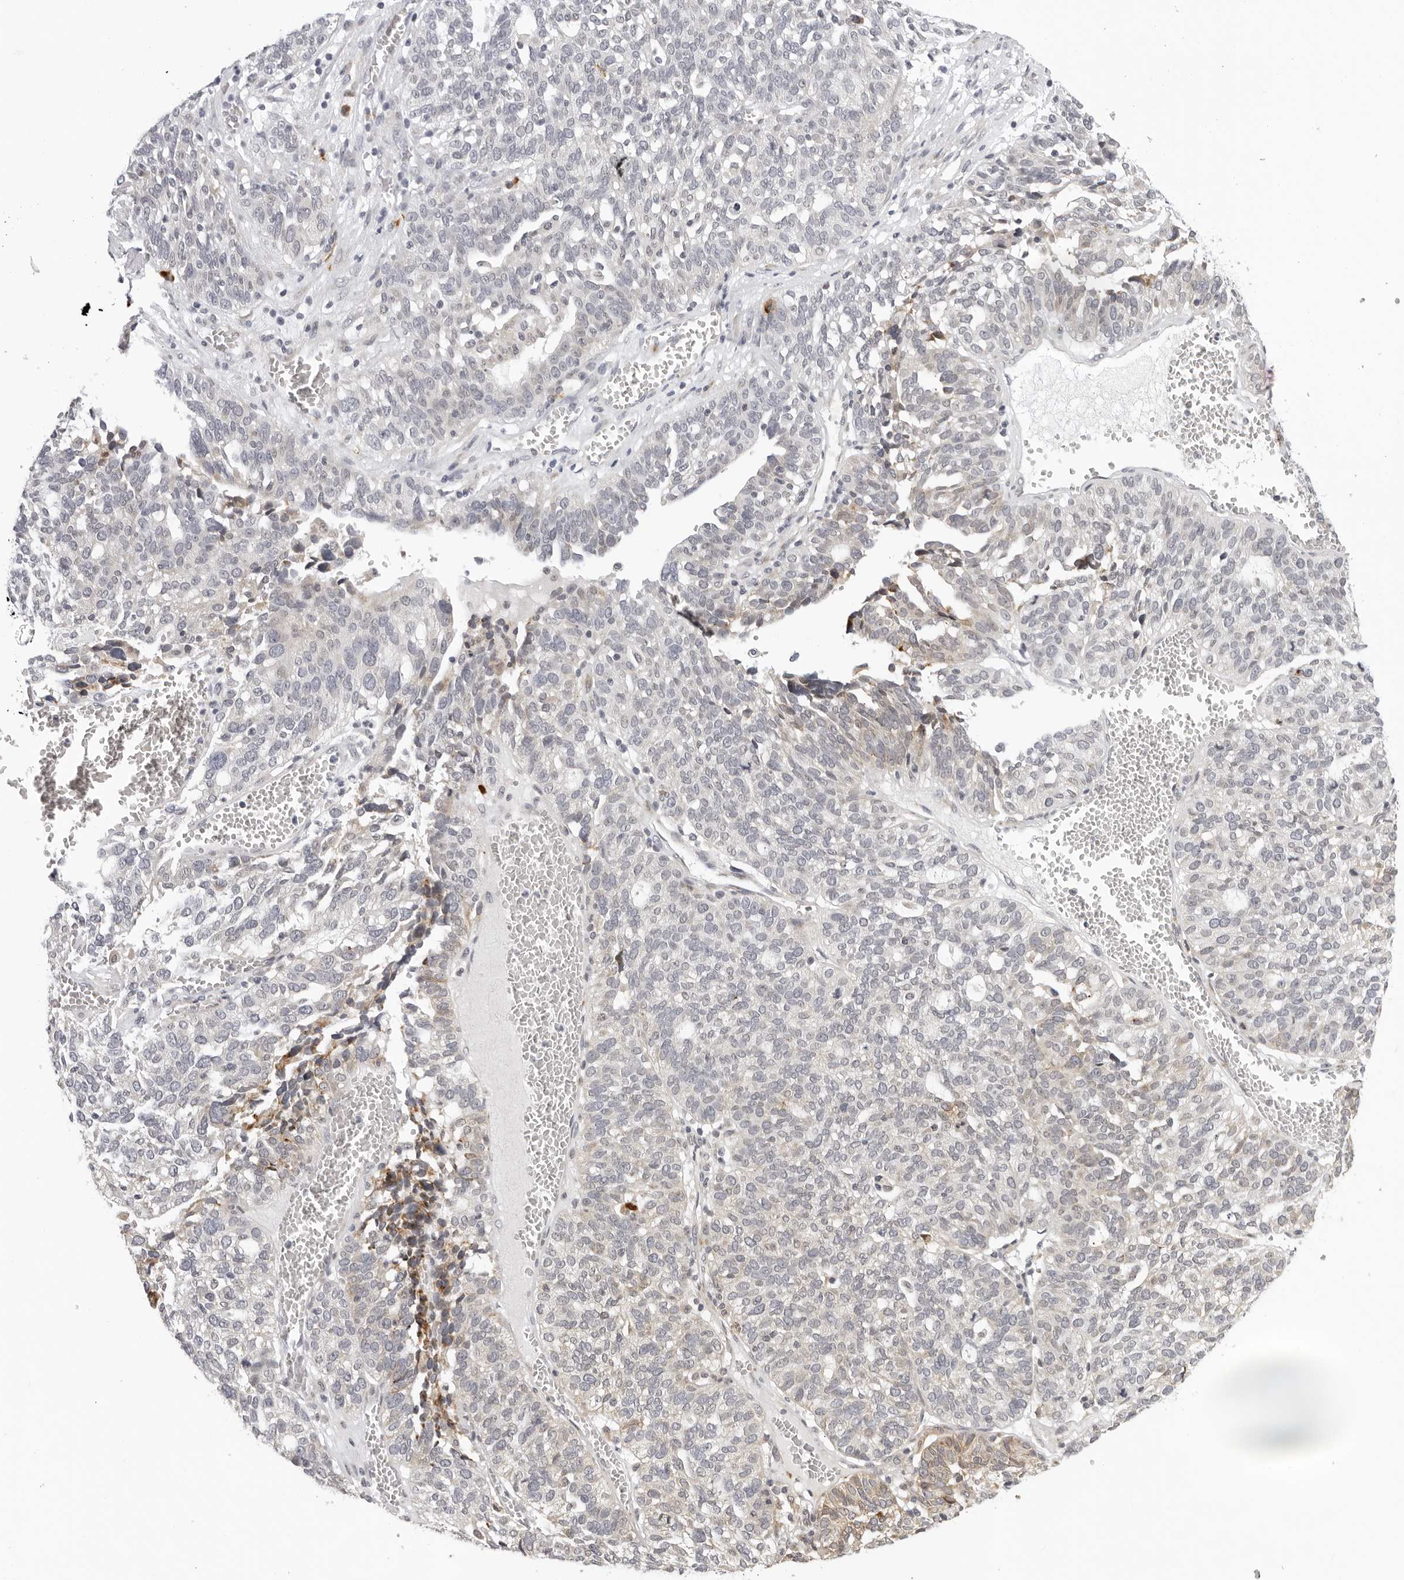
{"staining": {"intensity": "weak", "quantity": "25%-75%", "location": "cytoplasmic/membranous"}, "tissue": "ovarian cancer", "cell_type": "Tumor cells", "image_type": "cancer", "snomed": [{"axis": "morphology", "description": "Cystadenocarcinoma, serous, NOS"}, {"axis": "topography", "description": "Ovary"}], "caption": "Weak cytoplasmic/membranous expression is identified in about 25%-75% of tumor cells in ovarian cancer (serous cystadenocarcinoma).", "gene": "IL17RA", "patient": {"sex": "female", "age": 59}}